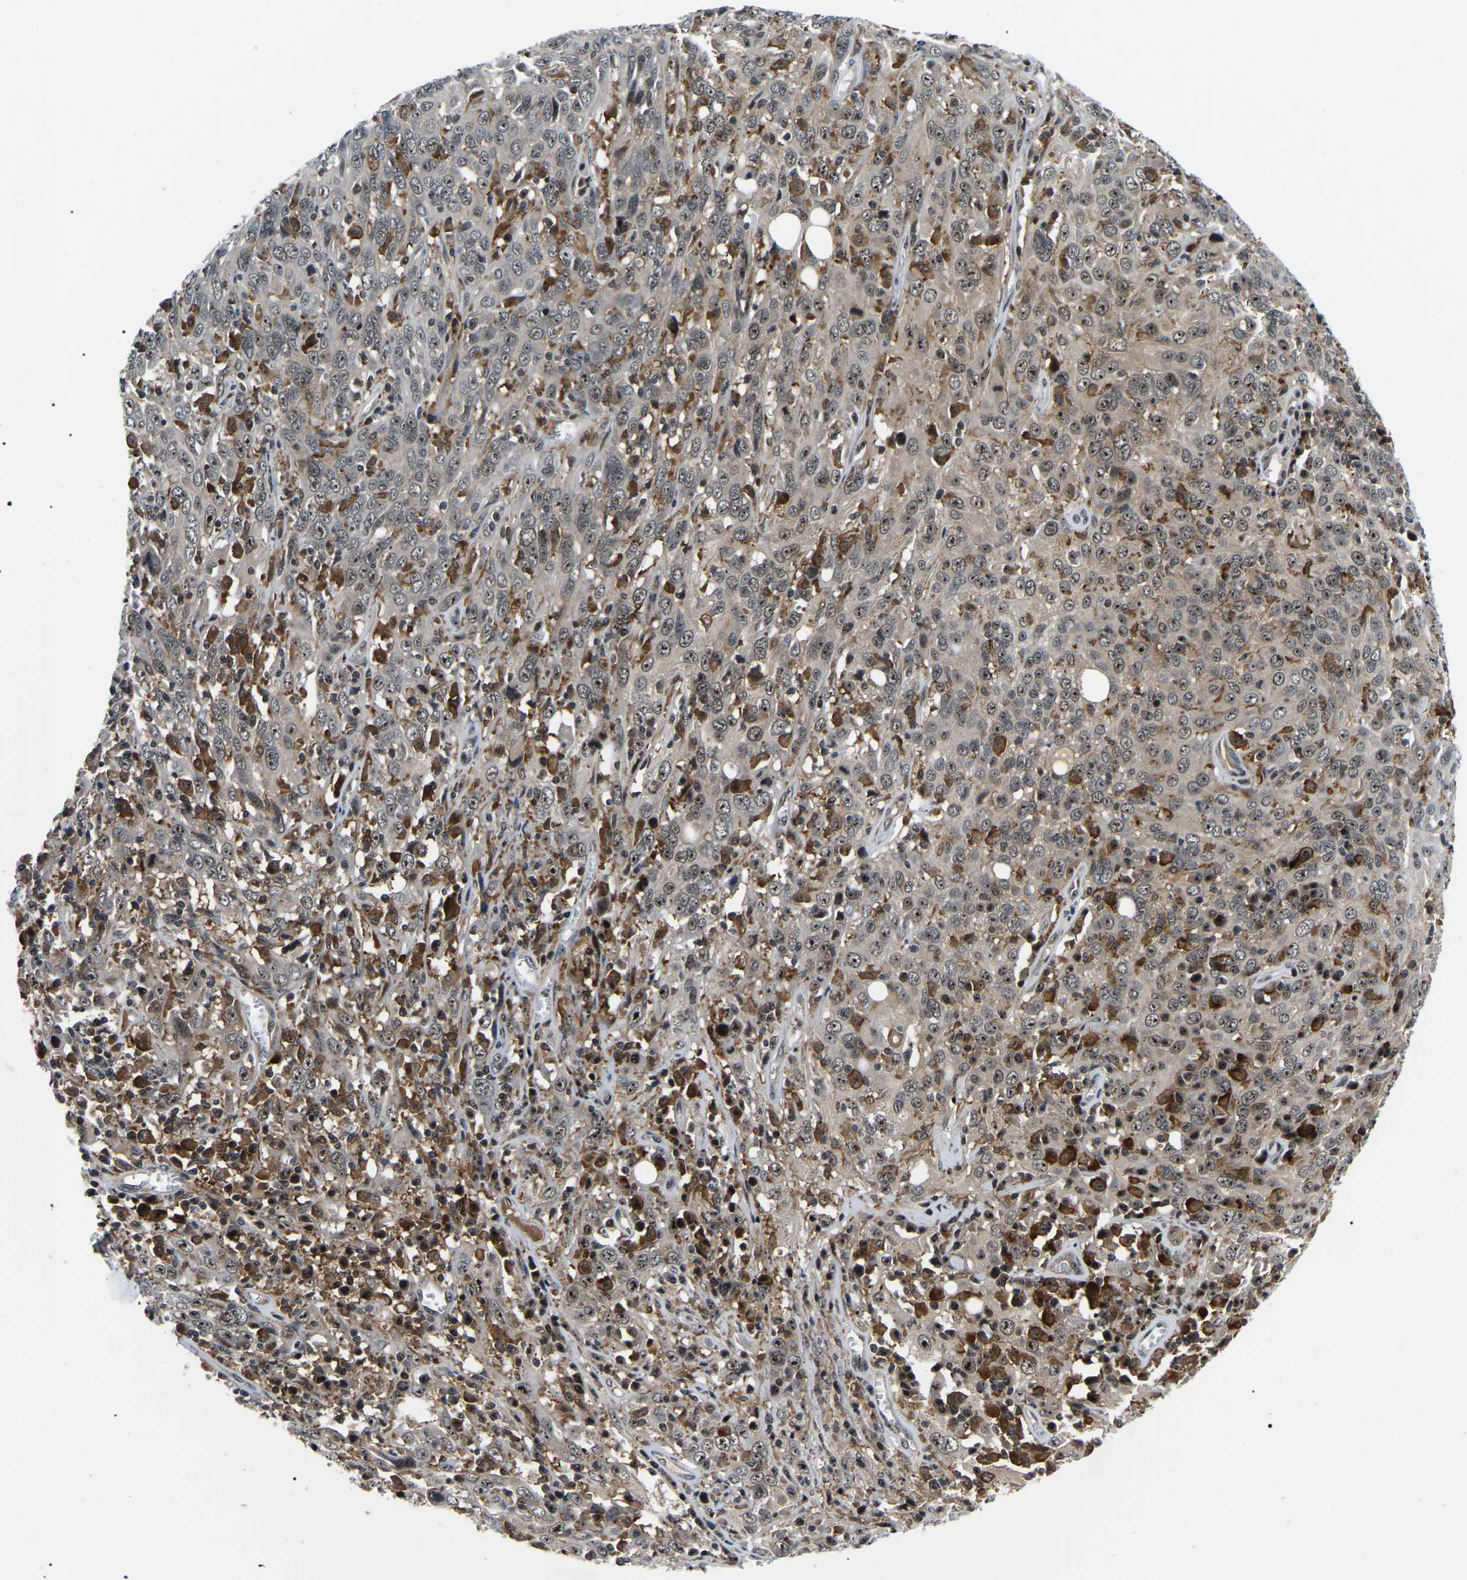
{"staining": {"intensity": "moderate", "quantity": ">75%", "location": "nuclear"}, "tissue": "cervical cancer", "cell_type": "Tumor cells", "image_type": "cancer", "snomed": [{"axis": "morphology", "description": "Squamous cell carcinoma, NOS"}, {"axis": "topography", "description": "Cervix"}], "caption": "The micrograph demonstrates a brown stain indicating the presence of a protein in the nuclear of tumor cells in cervical cancer (squamous cell carcinoma).", "gene": "RRP1B", "patient": {"sex": "female", "age": 46}}